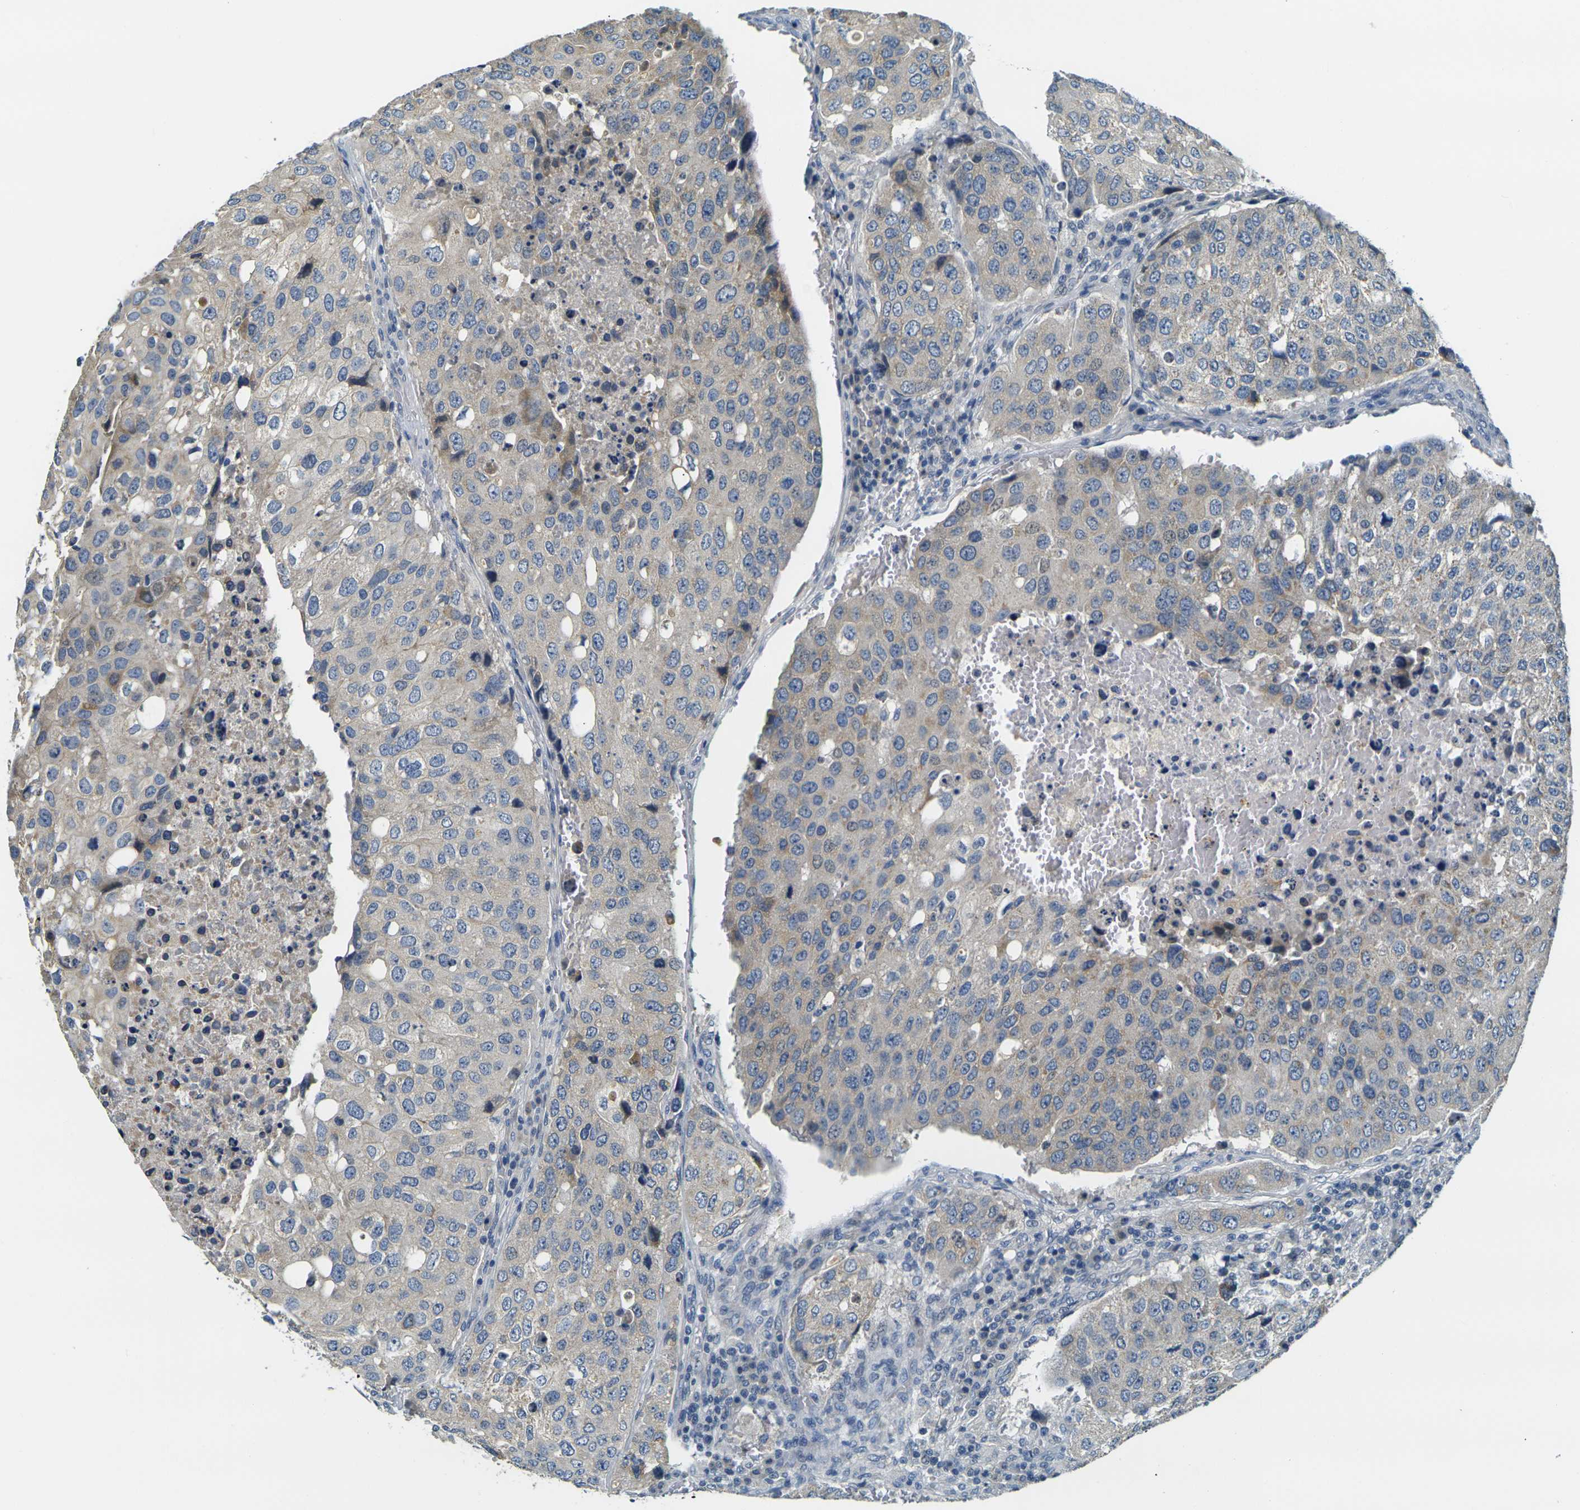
{"staining": {"intensity": "weak", "quantity": "<25%", "location": "cytoplasmic/membranous"}, "tissue": "urothelial cancer", "cell_type": "Tumor cells", "image_type": "cancer", "snomed": [{"axis": "morphology", "description": "Urothelial carcinoma, High grade"}, {"axis": "topography", "description": "Lymph node"}, {"axis": "topography", "description": "Urinary bladder"}], "caption": "DAB (3,3'-diaminobenzidine) immunohistochemical staining of human urothelial cancer exhibits no significant staining in tumor cells.", "gene": "SHISAL2B", "patient": {"sex": "male", "age": 51}}